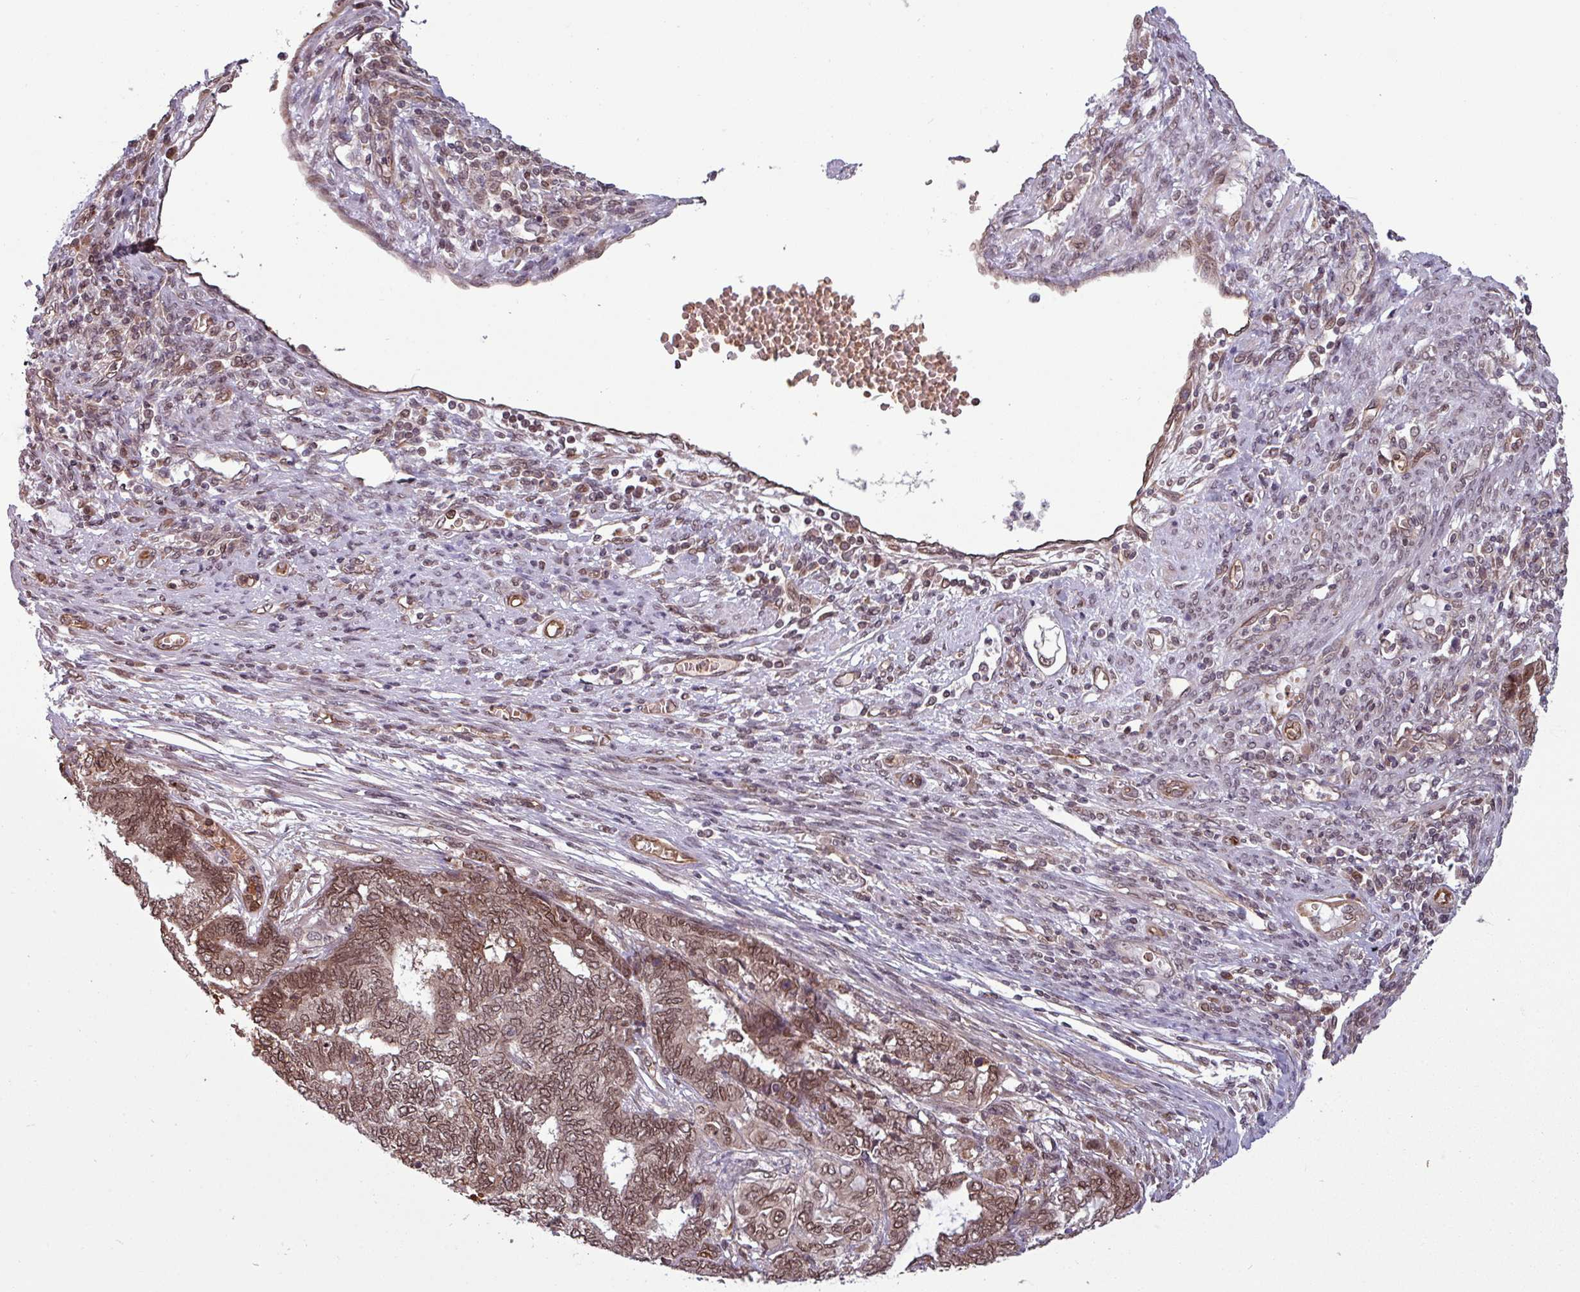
{"staining": {"intensity": "moderate", "quantity": ">75%", "location": "nuclear"}, "tissue": "endometrial cancer", "cell_type": "Tumor cells", "image_type": "cancer", "snomed": [{"axis": "morphology", "description": "Adenocarcinoma, NOS"}, {"axis": "topography", "description": "Uterus"}, {"axis": "topography", "description": "Endometrium"}], "caption": "Brown immunohistochemical staining in endometrial cancer displays moderate nuclear positivity in about >75% of tumor cells. (DAB = brown stain, brightfield microscopy at high magnification).", "gene": "RBM4B", "patient": {"sex": "female", "age": 70}}